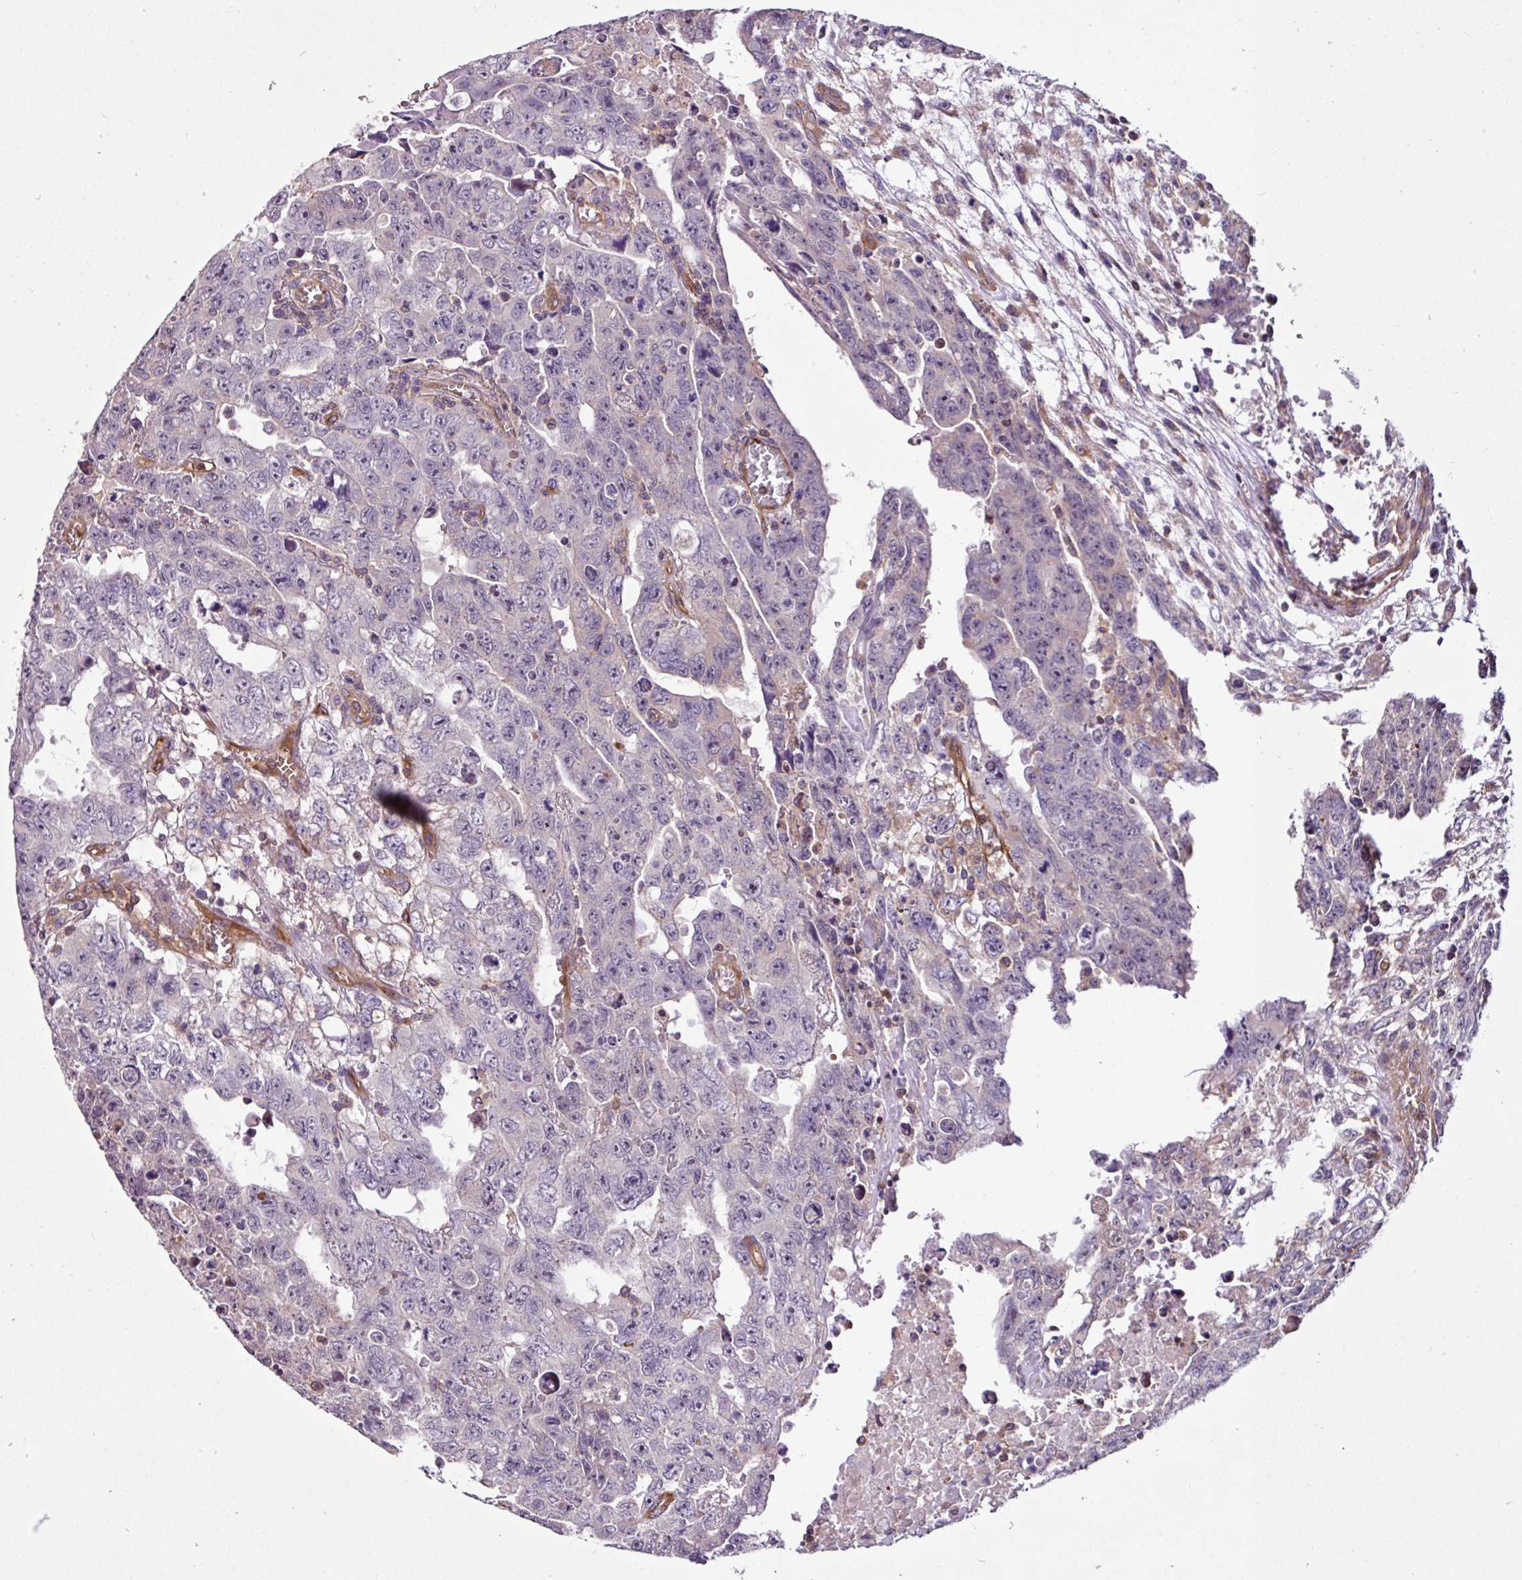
{"staining": {"intensity": "negative", "quantity": "none", "location": "none"}, "tissue": "testis cancer", "cell_type": "Tumor cells", "image_type": "cancer", "snomed": [{"axis": "morphology", "description": "Carcinoma, Embryonal, NOS"}, {"axis": "topography", "description": "Testis"}], "caption": "A photomicrograph of testis cancer stained for a protein reveals no brown staining in tumor cells. Nuclei are stained in blue.", "gene": "ZNF106", "patient": {"sex": "male", "age": 24}}